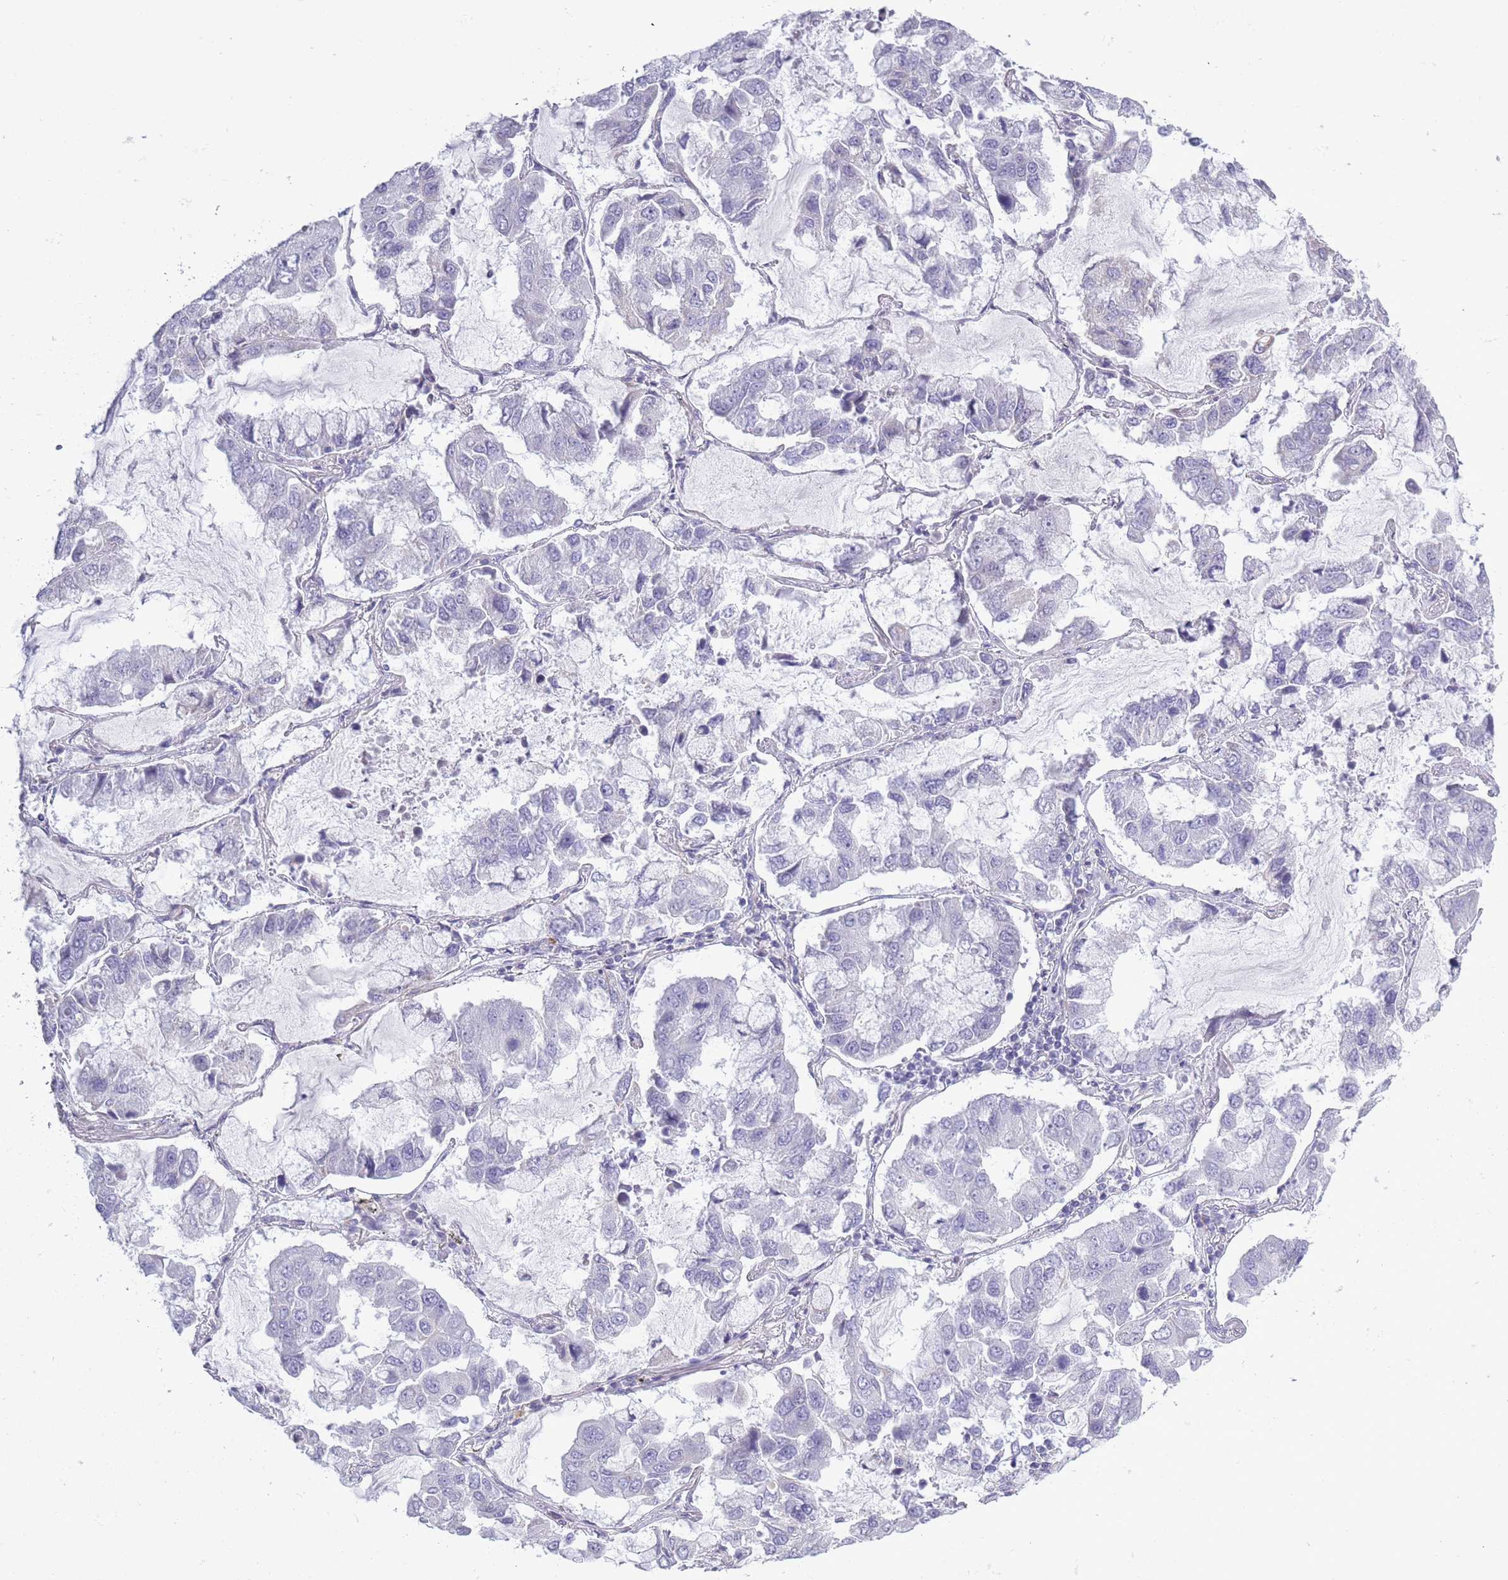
{"staining": {"intensity": "negative", "quantity": "none", "location": "none"}, "tissue": "lung cancer", "cell_type": "Tumor cells", "image_type": "cancer", "snomed": [{"axis": "morphology", "description": "Adenocarcinoma, NOS"}, {"axis": "topography", "description": "Lung"}], "caption": "Immunohistochemistry (IHC) photomicrograph of neoplastic tissue: human lung cancer (adenocarcinoma) stained with DAB exhibits no significant protein staining in tumor cells. (Brightfield microscopy of DAB (3,3'-diaminobenzidine) IHC at high magnification).", "gene": "ZBTB24", "patient": {"sex": "male", "age": 64}}